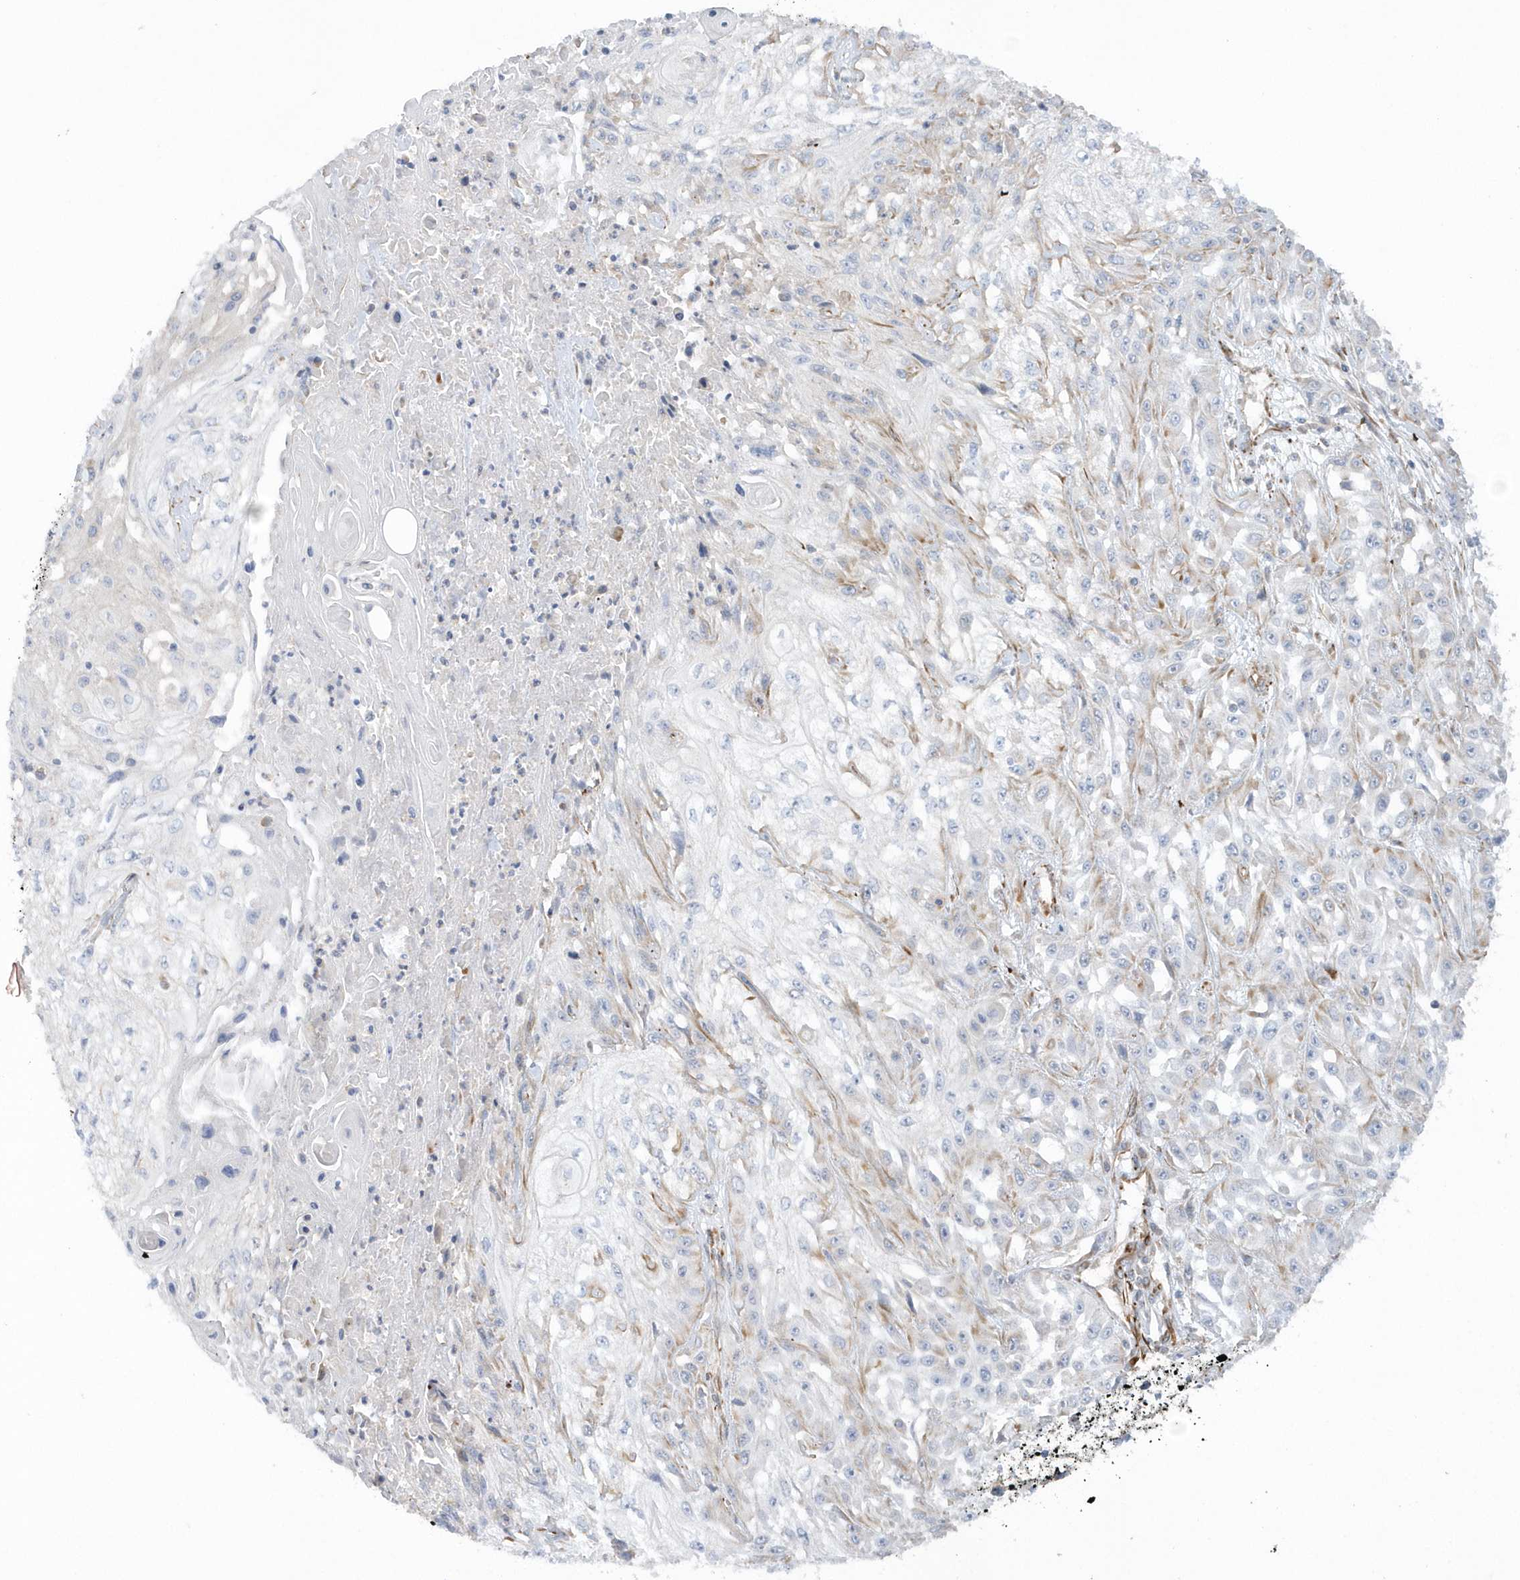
{"staining": {"intensity": "negative", "quantity": "none", "location": "none"}, "tissue": "skin cancer", "cell_type": "Tumor cells", "image_type": "cancer", "snomed": [{"axis": "morphology", "description": "Squamous cell carcinoma, NOS"}, {"axis": "morphology", "description": "Squamous cell carcinoma, metastatic, NOS"}, {"axis": "topography", "description": "Skin"}, {"axis": "topography", "description": "Lymph node"}], "caption": "The micrograph reveals no staining of tumor cells in squamous cell carcinoma (skin). (Immunohistochemistry (ihc), brightfield microscopy, high magnification).", "gene": "RAB17", "patient": {"sex": "male", "age": 75}}